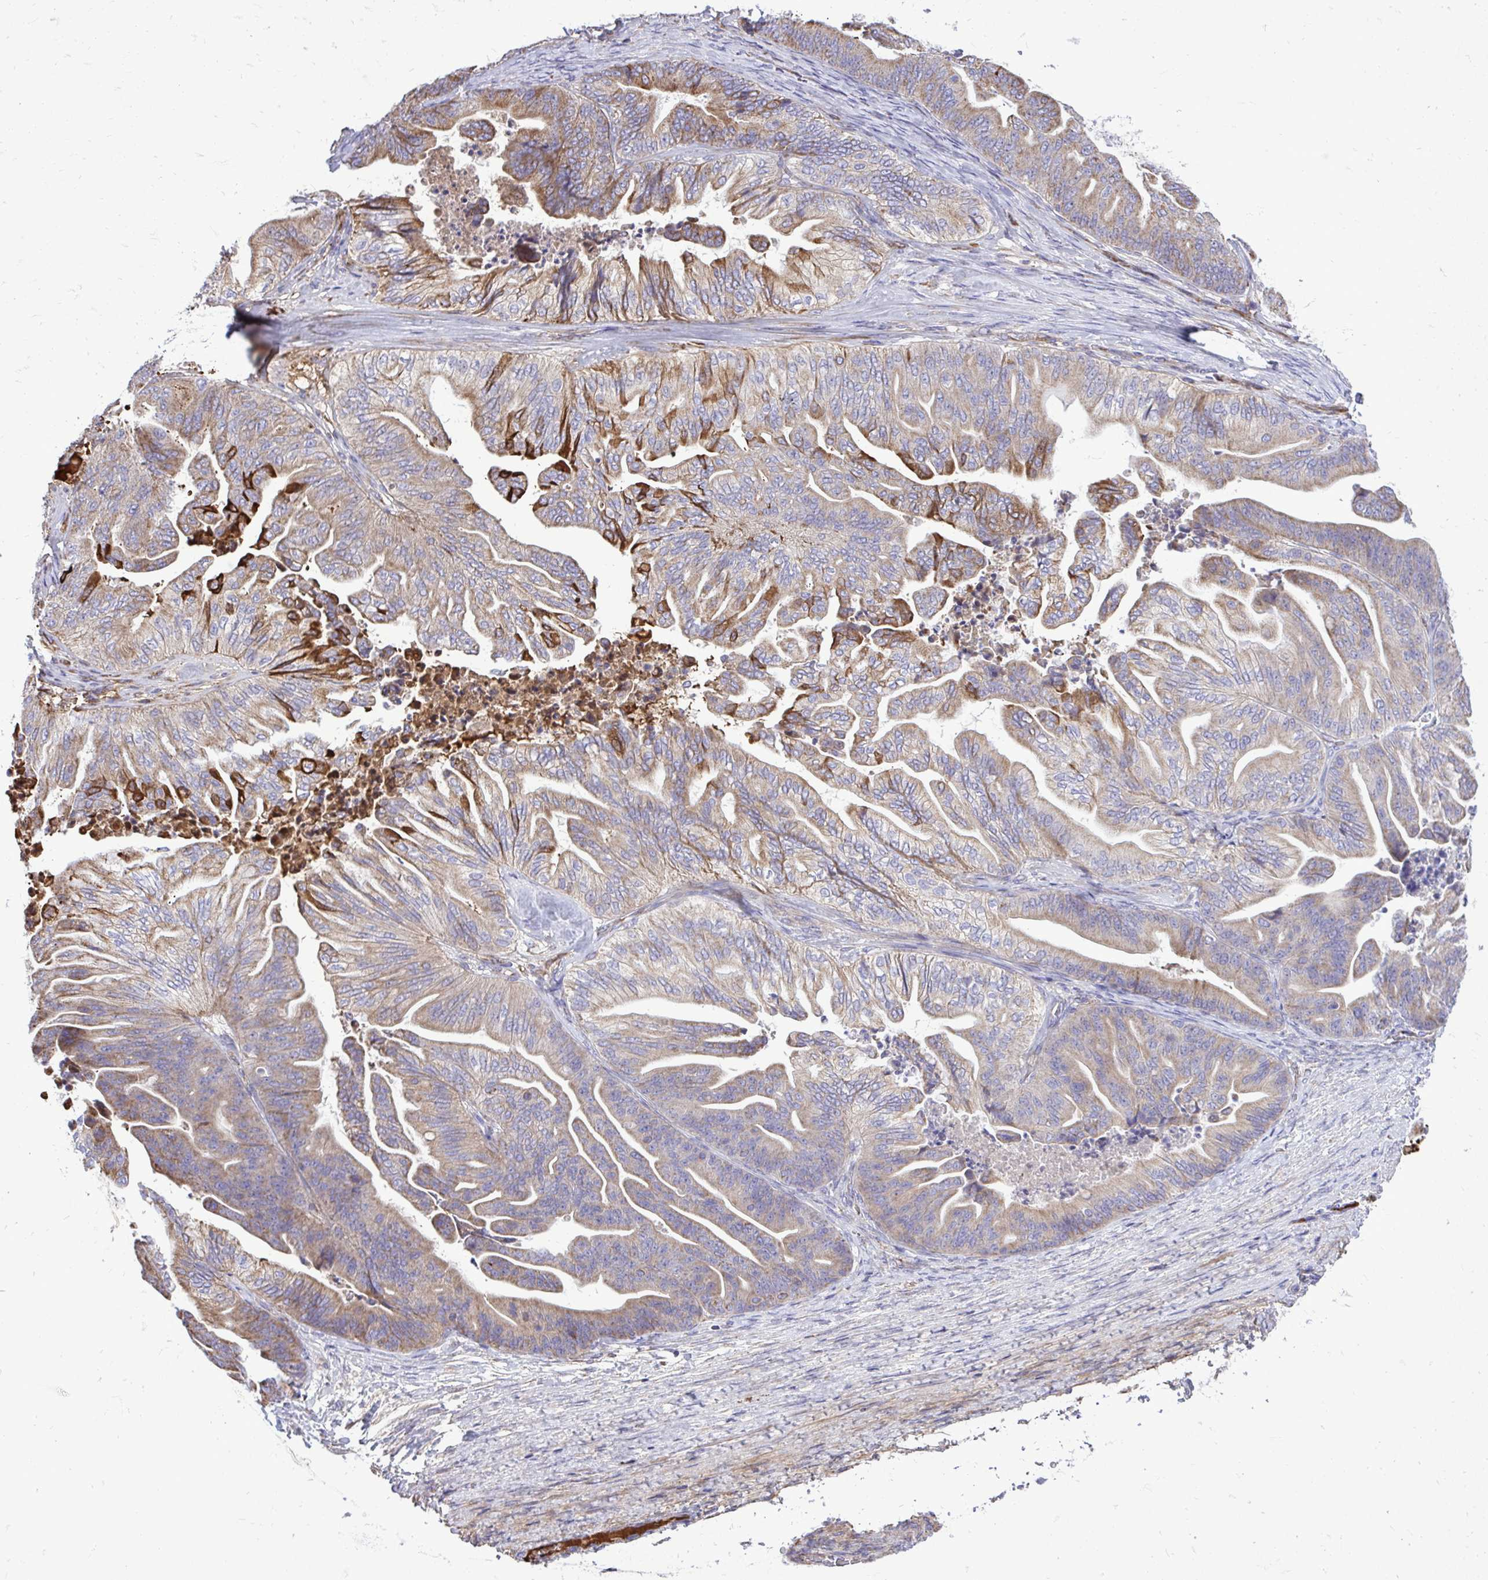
{"staining": {"intensity": "moderate", "quantity": "25%-75%", "location": "cytoplasmic/membranous"}, "tissue": "ovarian cancer", "cell_type": "Tumor cells", "image_type": "cancer", "snomed": [{"axis": "morphology", "description": "Cystadenocarcinoma, mucinous, NOS"}, {"axis": "topography", "description": "Ovary"}], "caption": "A brown stain highlights moderate cytoplasmic/membranous staining of a protein in ovarian cancer tumor cells.", "gene": "ATP13A2", "patient": {"sex": "female", "age": 67}}